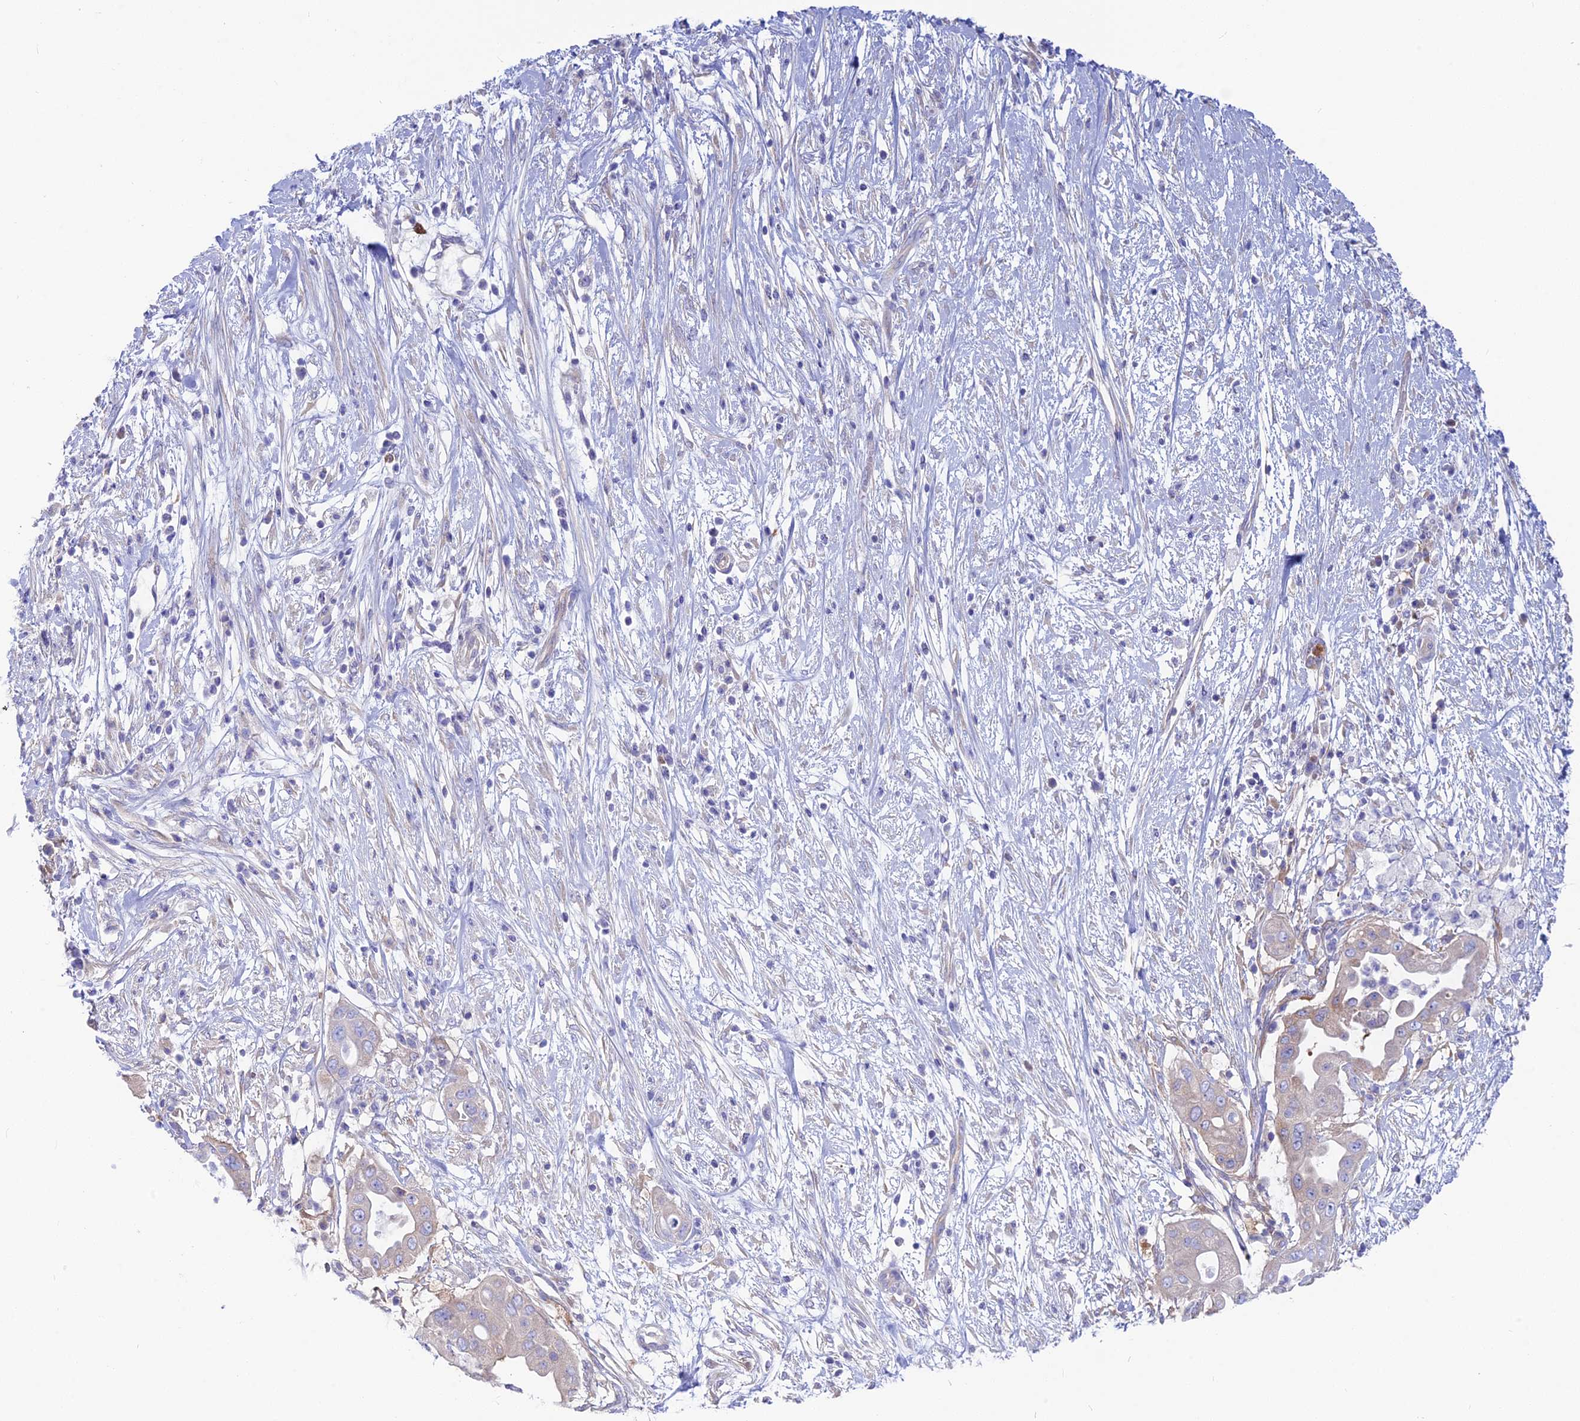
{"staining": {"intensity": "negative", "quantity": "none", "location": "none"}, "tissue": "pancreatic cancer", "cell_type": "Tumor cells", "image_type": "cancer", "snomed": [{"axis": "morphology", "description": "Adenocarcinoma, NOS"}, {"axis": "topography", "description": "Pancreas"}], "caption": "A high-resolution micrograph shows immunohistochemistry staining of pancreatic cancer (adenocarcinoma), which demonstrates no significant positivity in tumor cells.", "gene": "LZTFL1", "patient": {"sex": "male", "age": 68}}